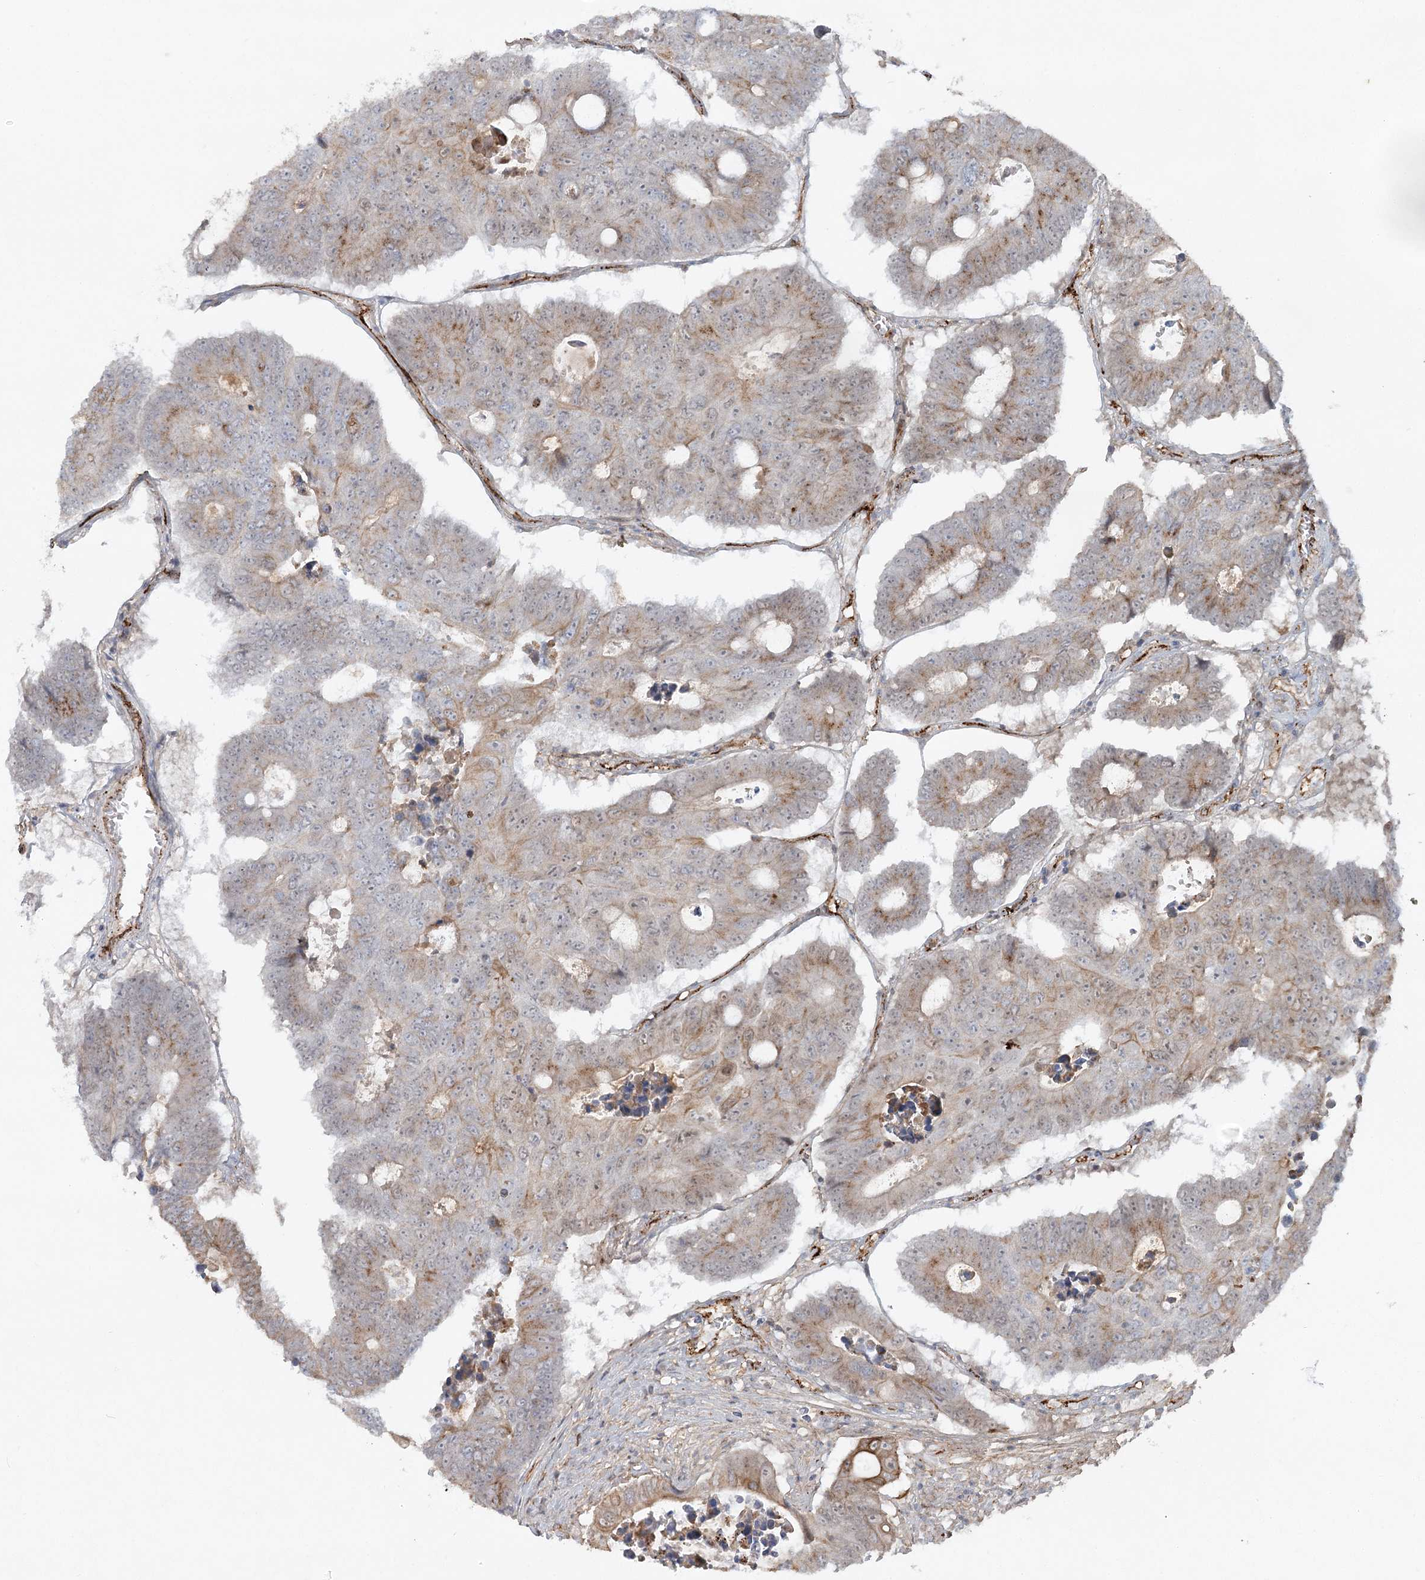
{"staining": {"intensity": "weak", "quantity": "25%-75%", "location": "cytoplasmic/membranous"}, "tissue": "colorectal cancer", "cell_type": "Tumor cells", "image_type": "cancer", "snomed": [{"axis": "morphology", "description": "Adenocarcinoma, NOS"}, {"axis": "topography", "description": "Colon"}], "caption": "Tumor cells demonstrate weak cytoplasmic/membranous staining in approximately 25%-75% of cells in adenocarcinoma (colorectal).", "gene": "KBTBD4", "patient": {"sex": "male", "age": 87}}